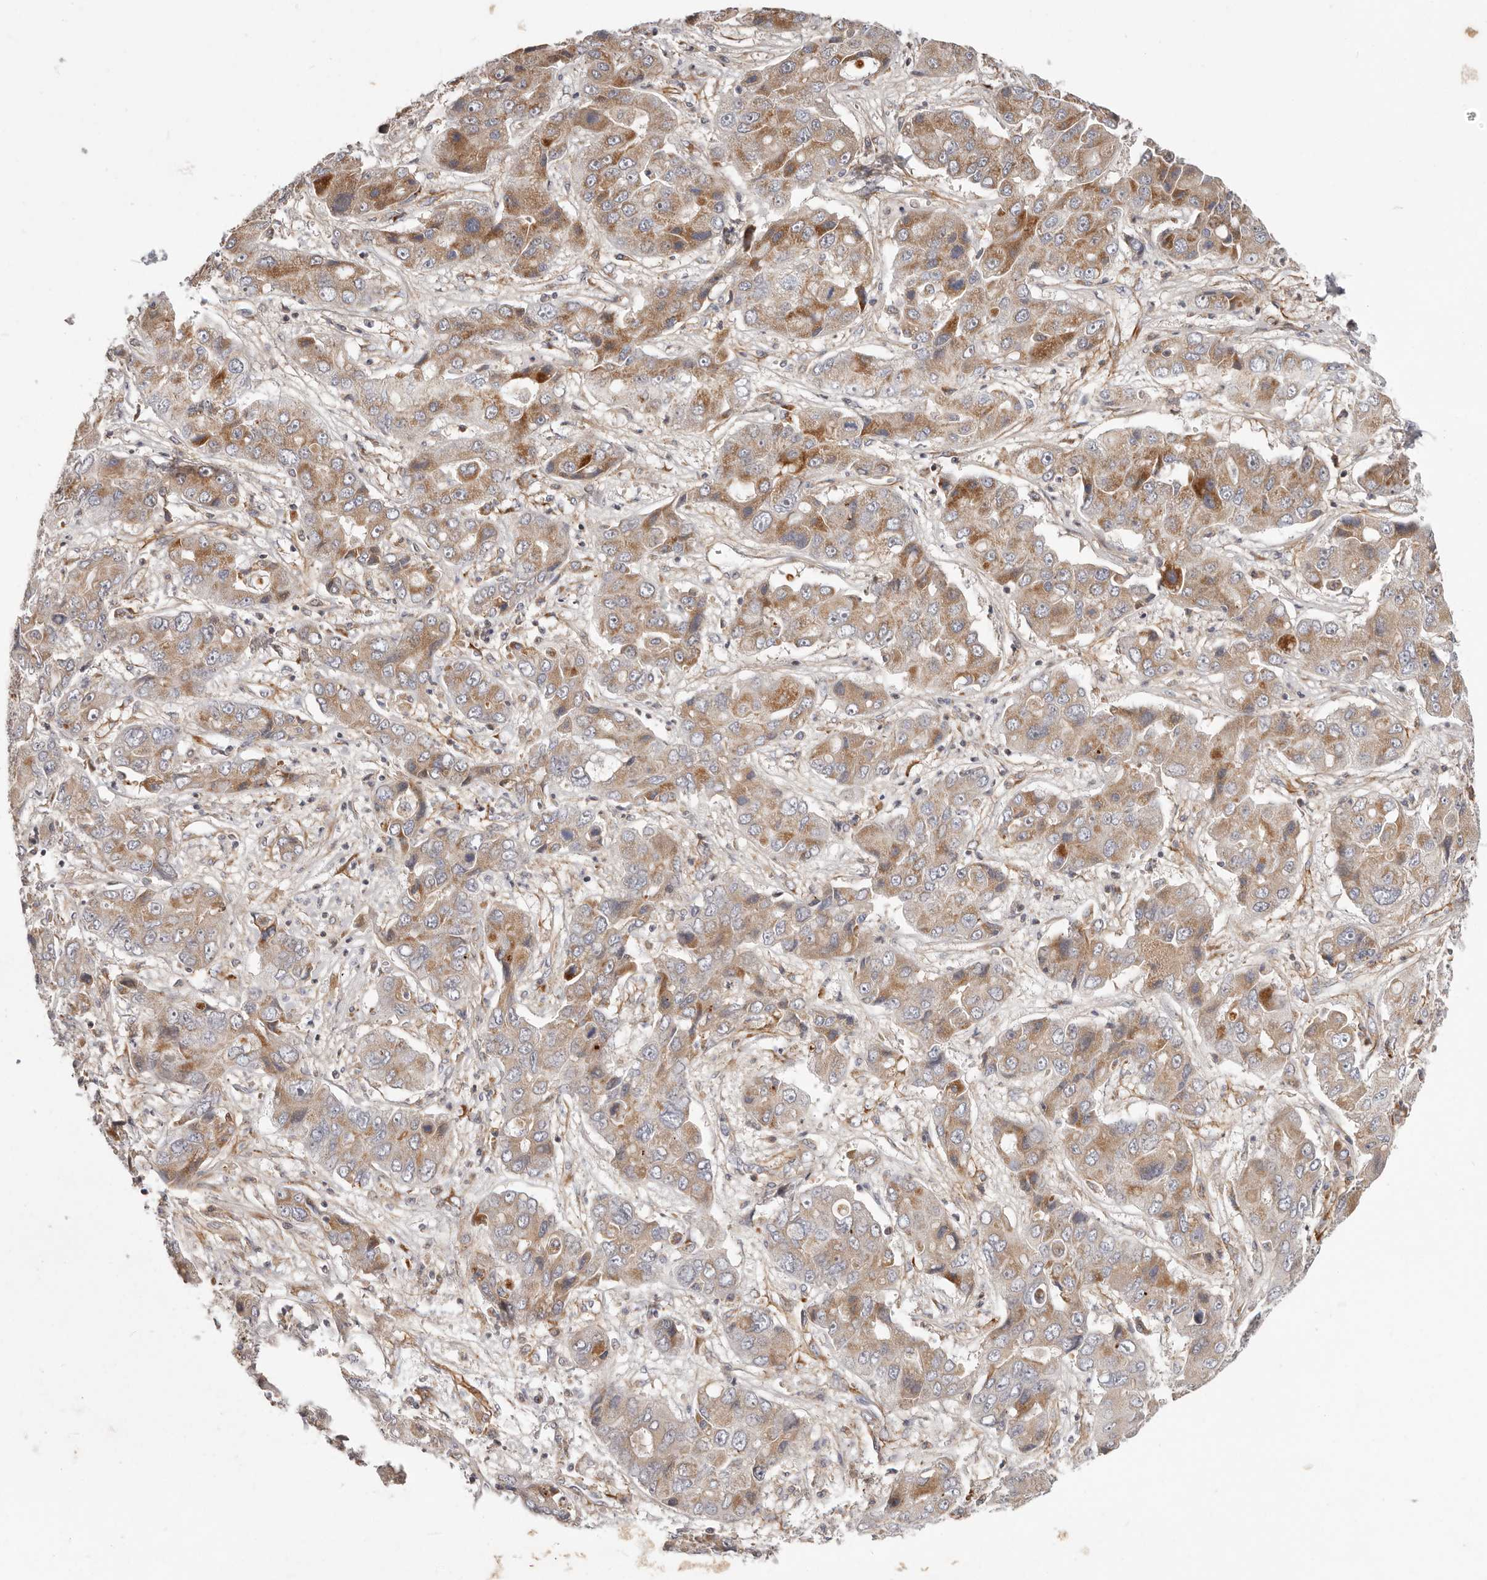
{"staining": {"intensity": "moderate", "quantity": "25%-75%", "location": "cytoplasmic/membranous"}, "tissue": "liver cancer", "cell_type": "Tumor cells", "image_type": "cancer", "snomed": [{"axis": "morphology", "description": "Cholangiocarcinoma"}, {"axis": "topography", "description": "Liver"}], "caption": "Brown immunohistochemical staining in liver cholangiocarcinoma displays moderate cytoplasmic/membranous positivity in approximately 25%-75% of tumor cells.", "gene": "MRPS10", "patient": {"sex": "male", "age": 67}}